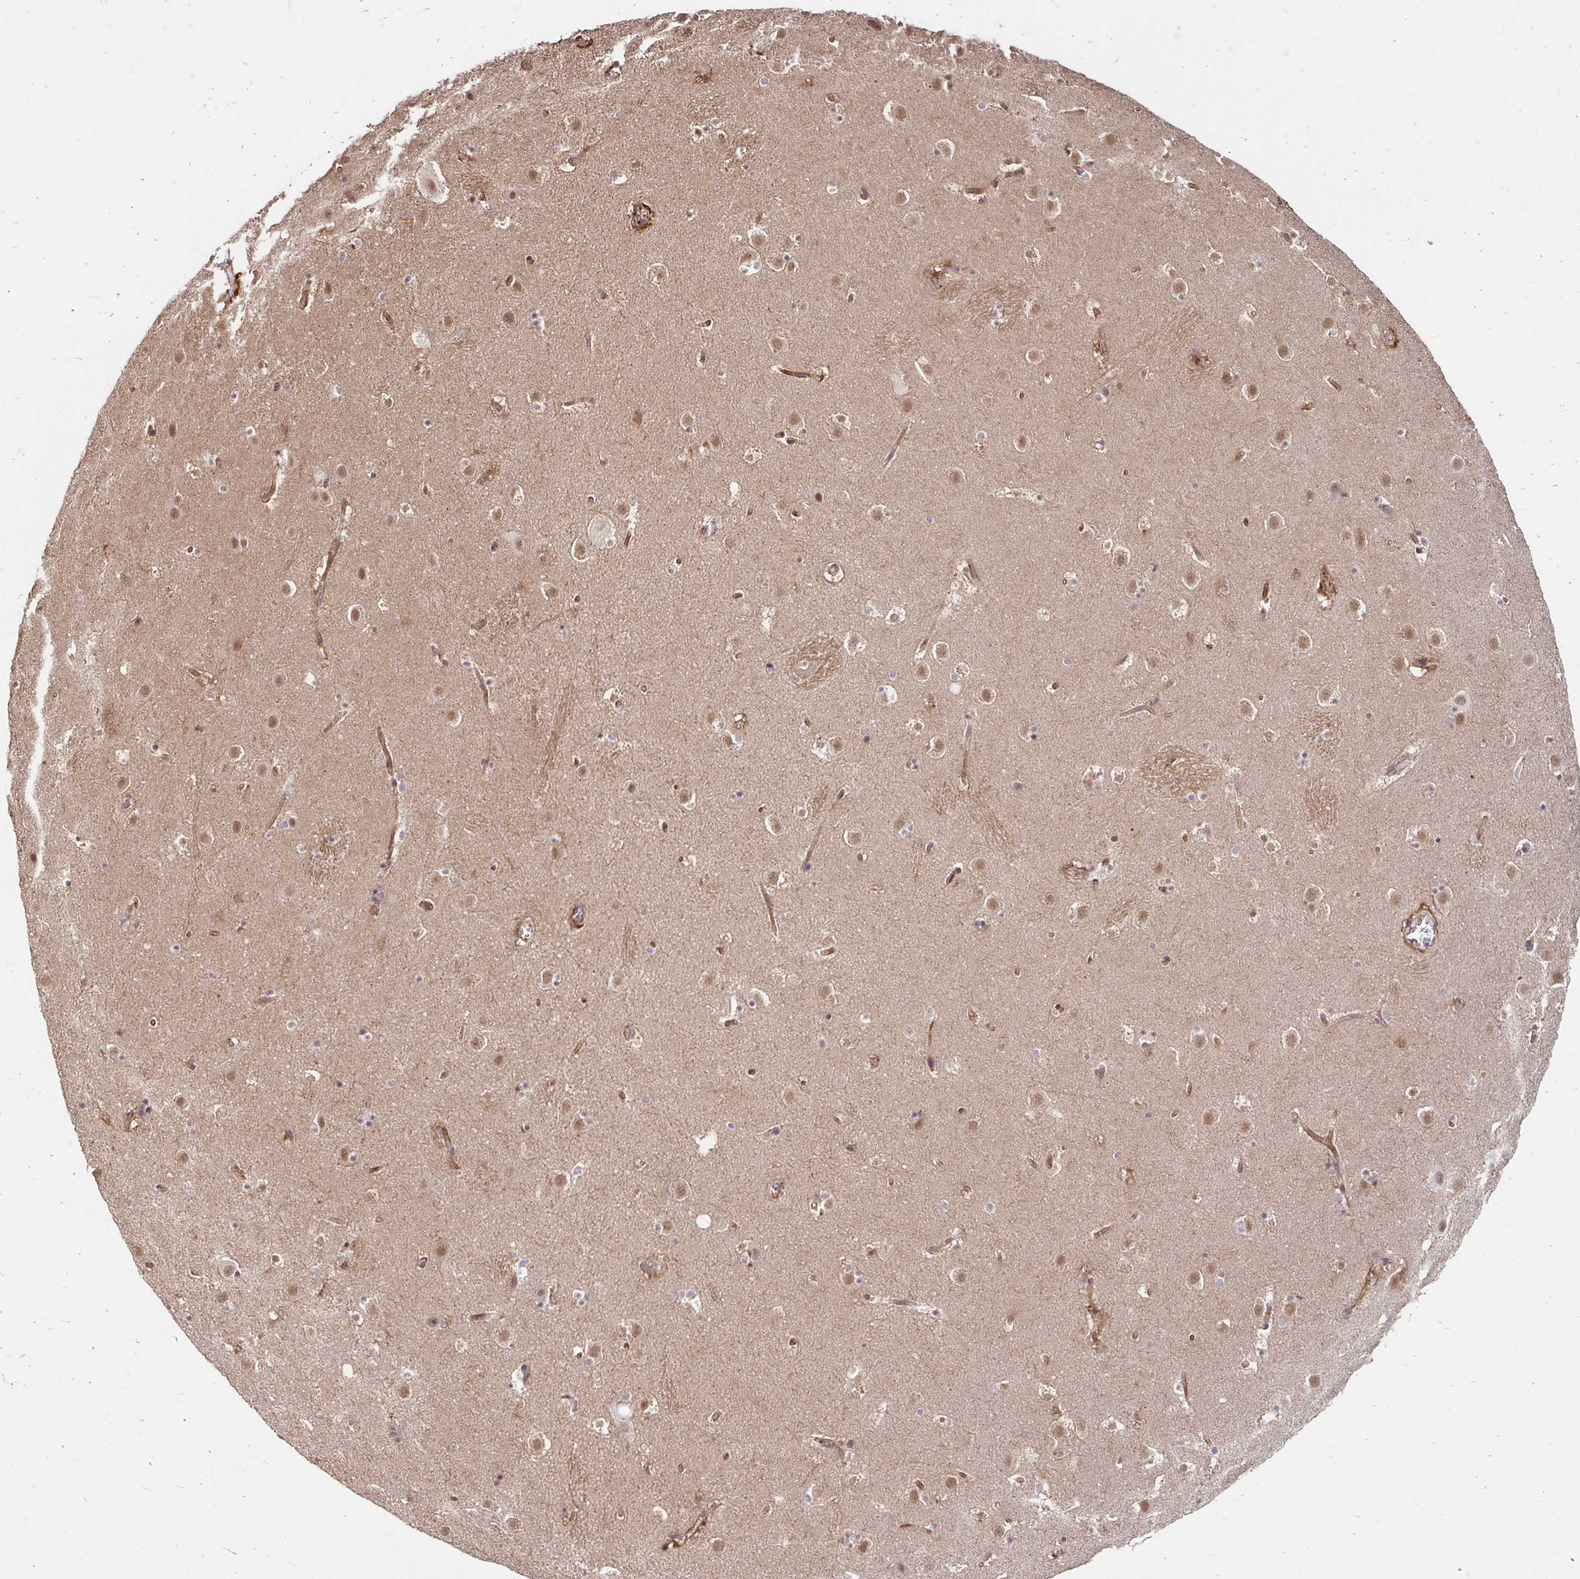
{"staining": {"intensity": "weak", "quantity": "25%-75%", "location": "nuclear"}, "tissue": "caudate", "cell_type": "Glial cells", "image_type": "normal", "snomed": [{"axis": "morphology", "description": "Normal tissue, NOS"}, {"axis": "topography", "description": "Lateral ventricle wall"}], "caption": "DAB (3,3'-diaminobenzidine) immunohistochemical staining of unremarkable human caudate exhibits weak nuclear protein positivity in approximately 25%-75% of glial cells. (Stains: DAB in brown, nuclei in blue, Microscopy: brightfield microscopy at high magnification).", "gene": "STYXL1", "patient": {"sex": "male", "age": 37}}